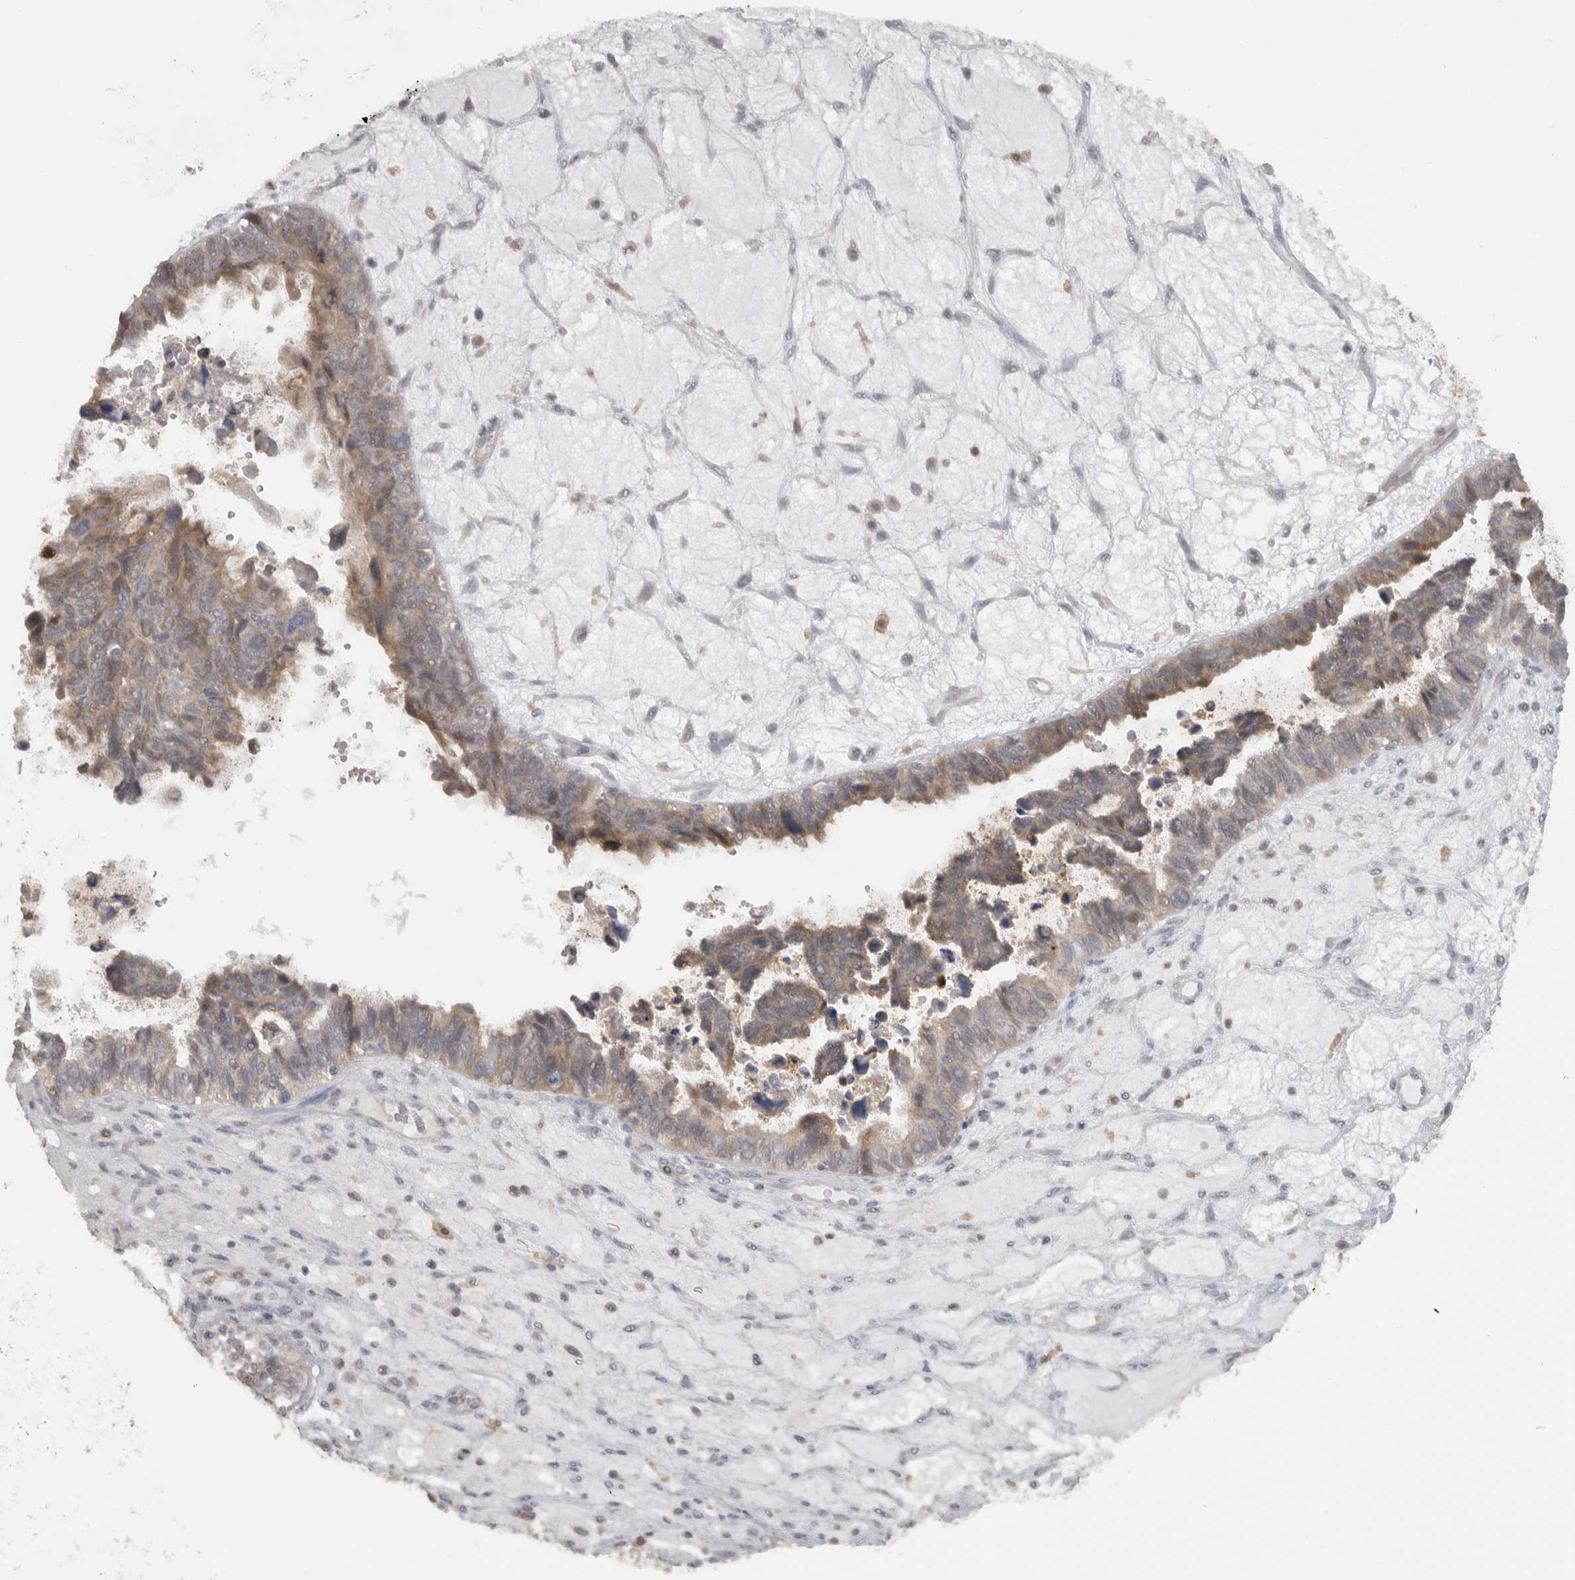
{"staining": {"intensity": "weak", "quantity": "25%-75%", "location": "cytoplasmic/membranous"}, "tissue": "ovarian cancer", "cell_type": "Tumor cells", "image_type": "cancer", "snomed": [{"axis": "morphology", "description": "Cystadenocarcinoma, serous, NOS"}, {"axis": "topography", "description": "Ovary"}], "caption": "Protein expression analysis of human serous cystadenocarcinoma (ovarian) reveals weak cytoplasmic/membranous expression in about 25%-75% of tumor cells.", "gene": "SLCO5A1", "patient": {"sex": "female", "age": 79}}